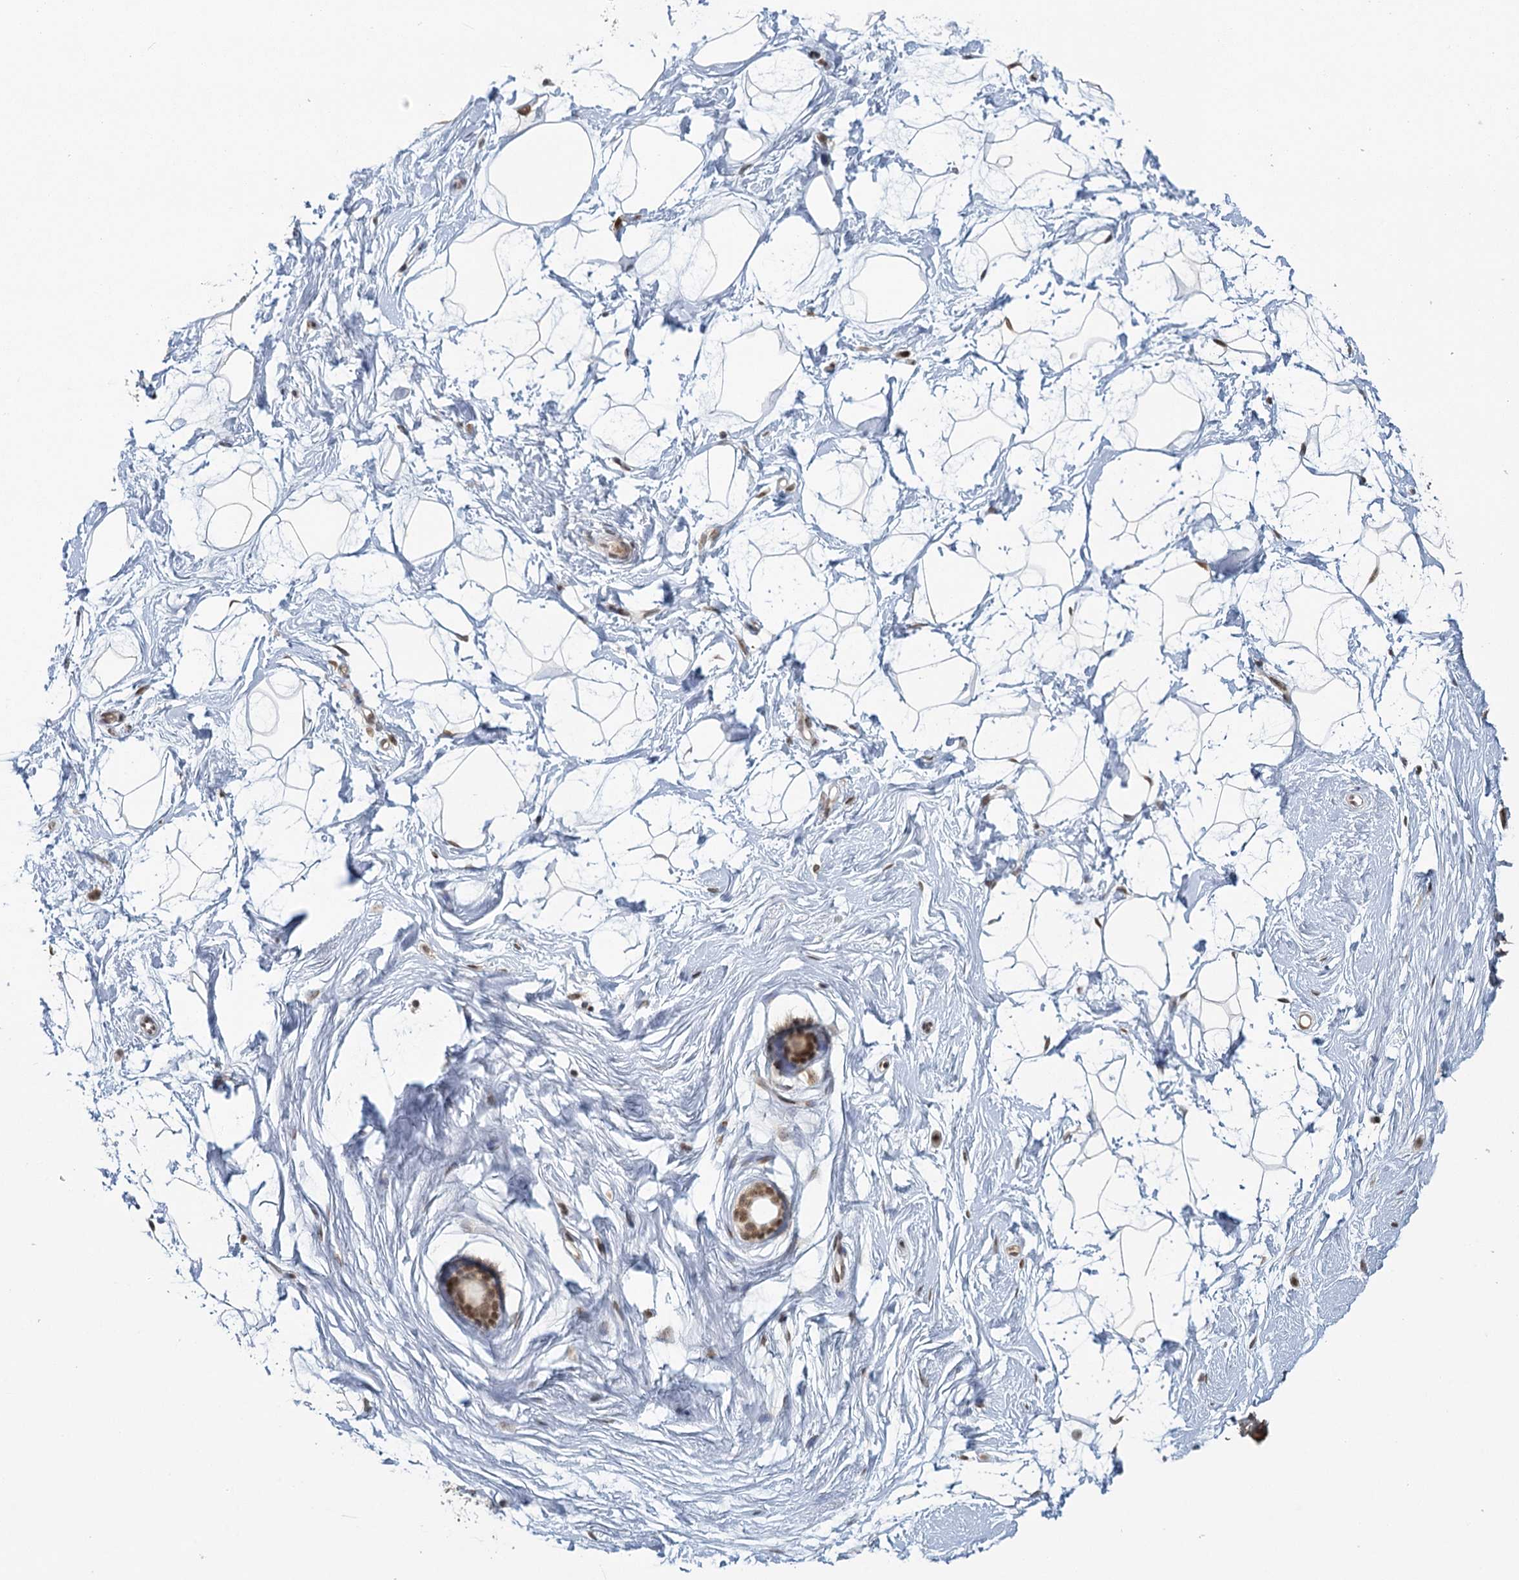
{"staining": {"intensity": "moderate", "quantity": ">75%", "location": "nuclear"}, "tissue": "breast", "cell_type": "Adipocytes", "image_type": "normal", "snomed": [{"axis": "morphology", "description": "Normal tissue, NOS"}, {"axis": "morphology", "description": "Adenoma, NOS"}, {"axis": "topography", "description": "Breast"}], "caption": "Brown immunohistochemical staining in normal human breast reveals moderate nuclear positivity in about >75% of adipocytes. (IHC, brightfield microscopy, high magnification).", "gene": "TREX1", "patient": {"sex": "female", "age": 23}}